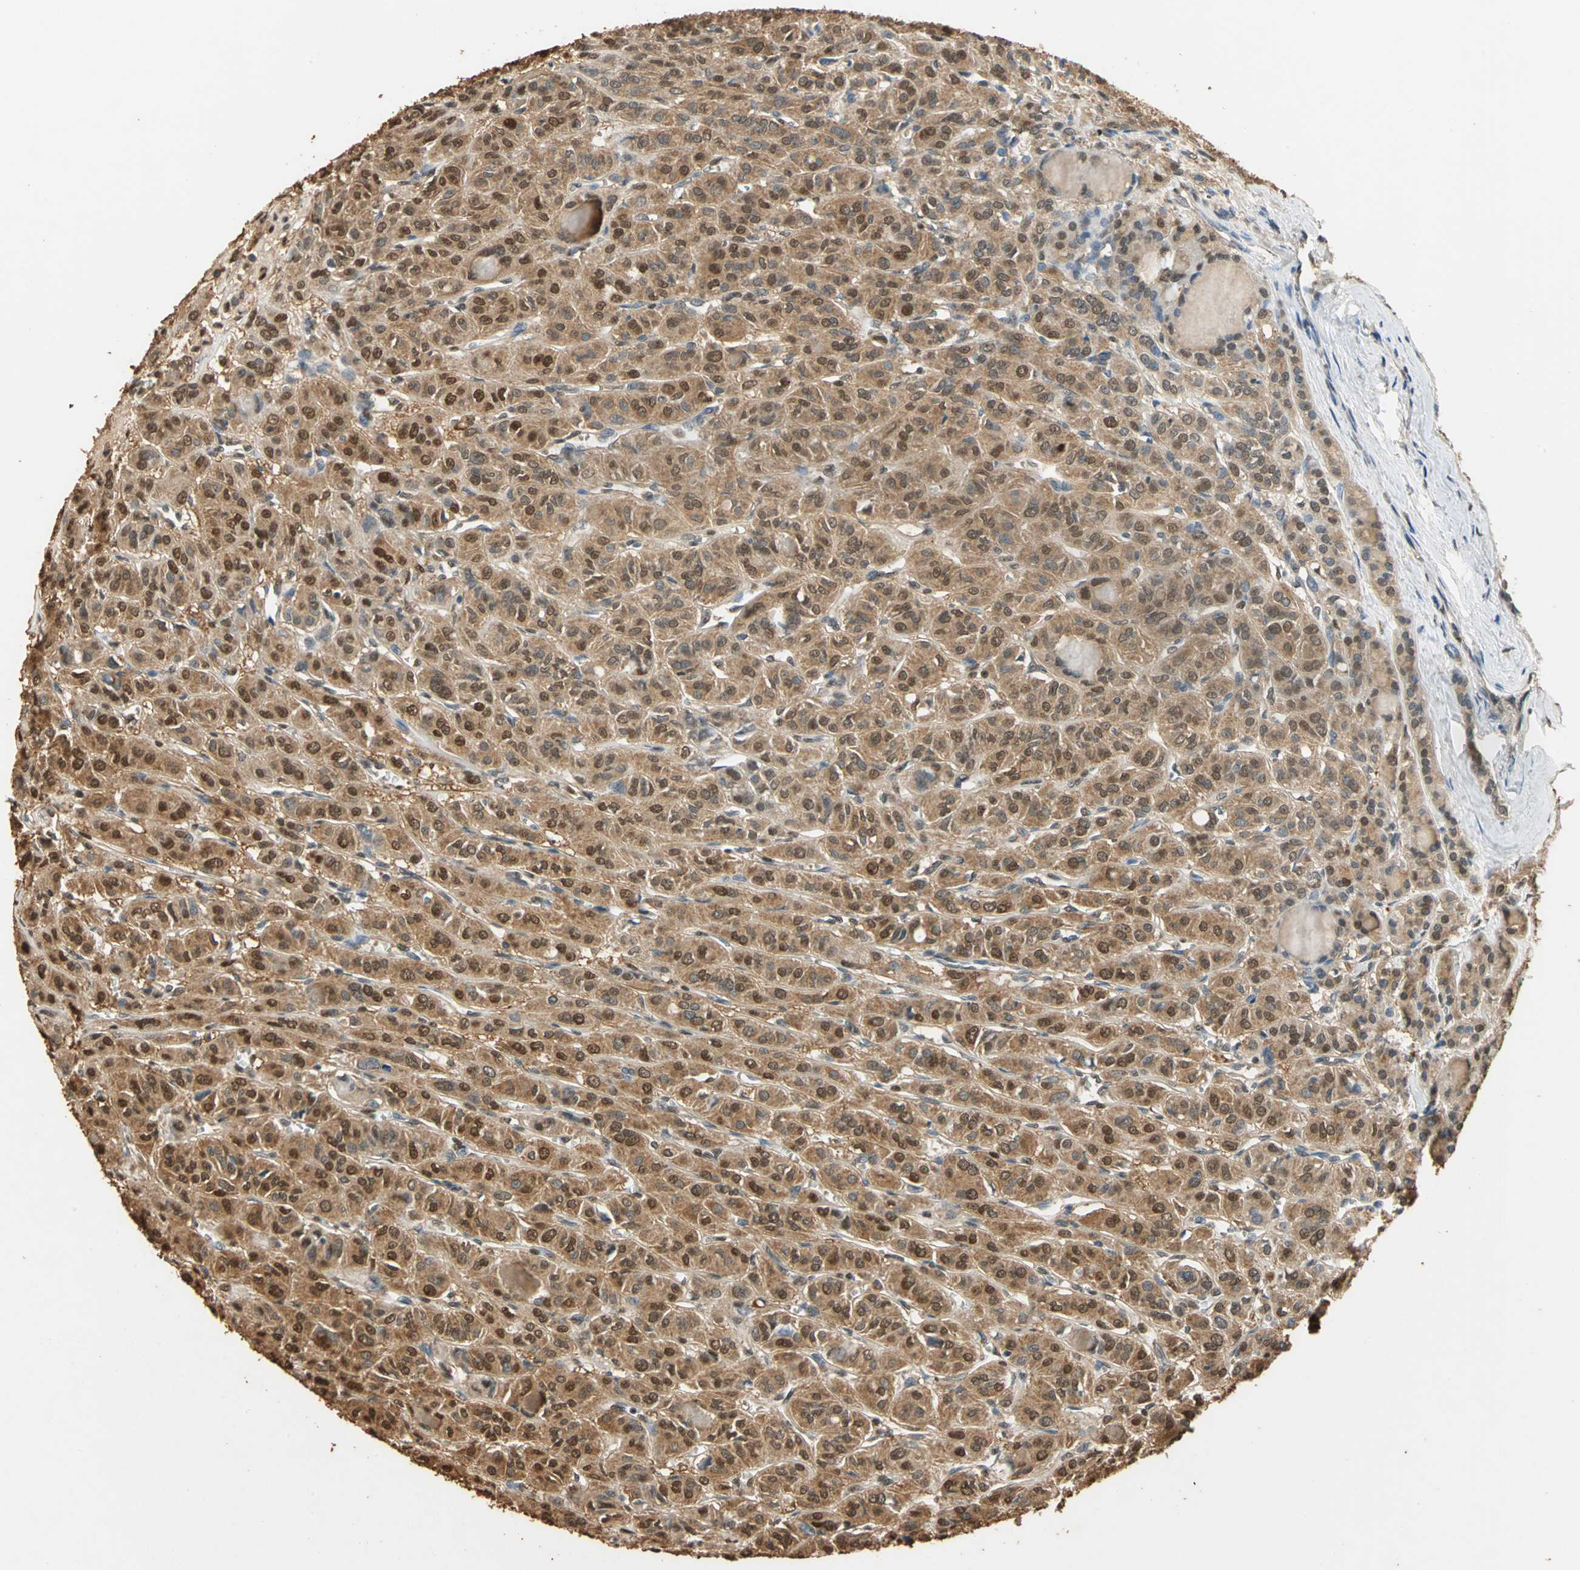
{"staining": {"intensity": "strong", "quantity": ">75%", "location": "cytoplasmic/membranous"}, "tissue": "thyroid cancer", "cell_type": "Tumor cells", "image_type": "cancer", "snomed": [{"axis": "morphology", "description": "Follicular adenoma carcinoma, NOS"}, {"axis": "topography", "description": "Thyroid gland"}], "caption": "Thyroid follicular adenoma carcinoma tissue displays strong cytoplasmic/membranous positivity in about >75% of tumor cells", "gene": "GAPDH", "patient": {"sex": "female", "age": 71}}